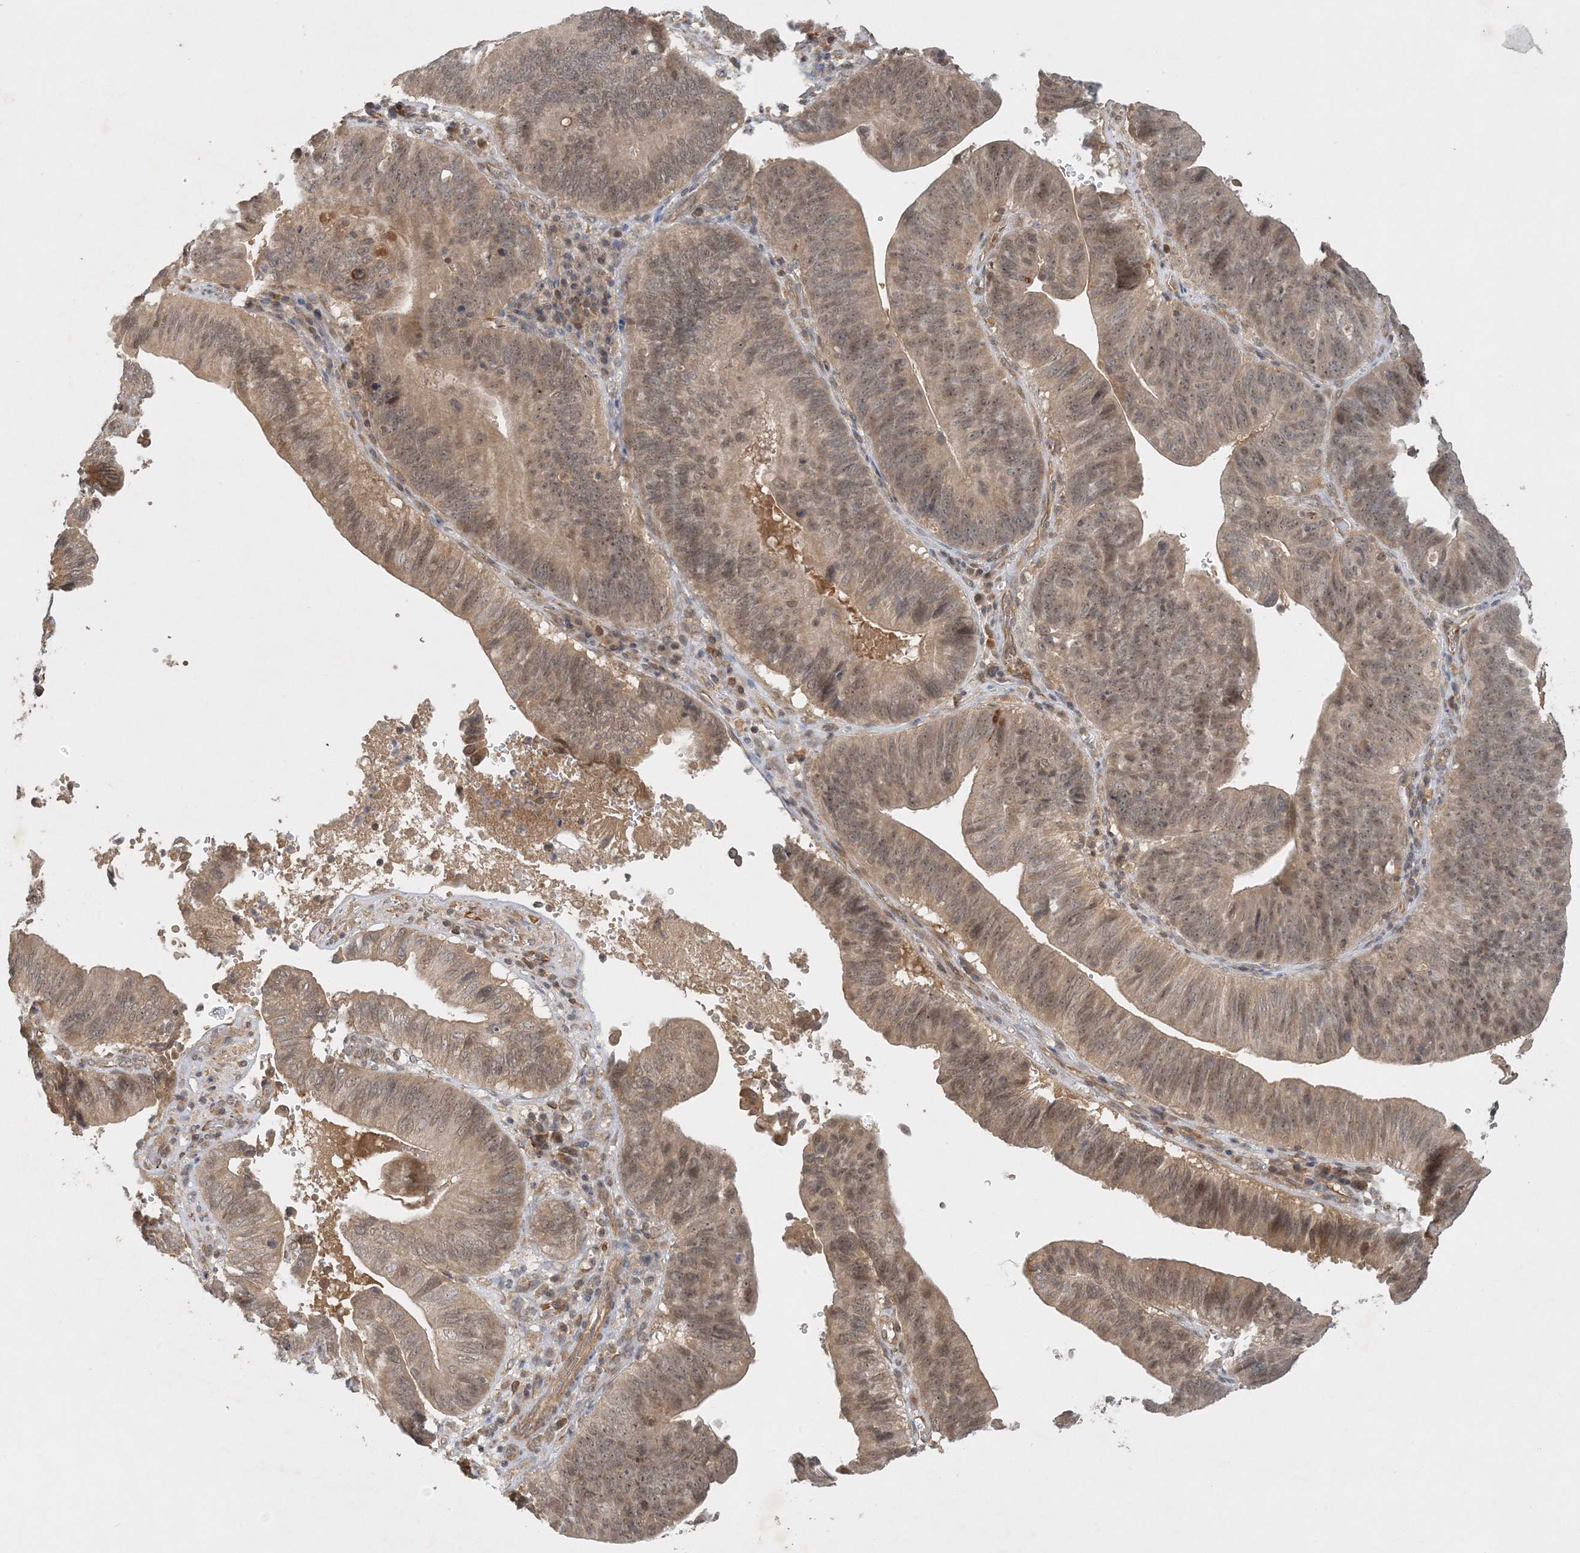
{"staining": {"intensity": "moderate", "quantity": "<25%", "location": "cytoplasmic/membranous,nuclear"}, "tissue": "pancreatic cancer", "cell_type": "Tumor cells", "image_type": "cancer", "snomed": [{"axis": "morphology", "description": "Adenocarcinoma, NOS"}, {"axis": "topography", "description": "Pancreas"}], "caption": "Immunohistochemical staining of pancreatic adenocarcinoma exhibits low levels of moderate cytoplasmic/membranous and nuclear staining in approximately <25% of tumor cells.", "gene": "ZCCHC4", "patient": {"sex": "male", "age": 63}}